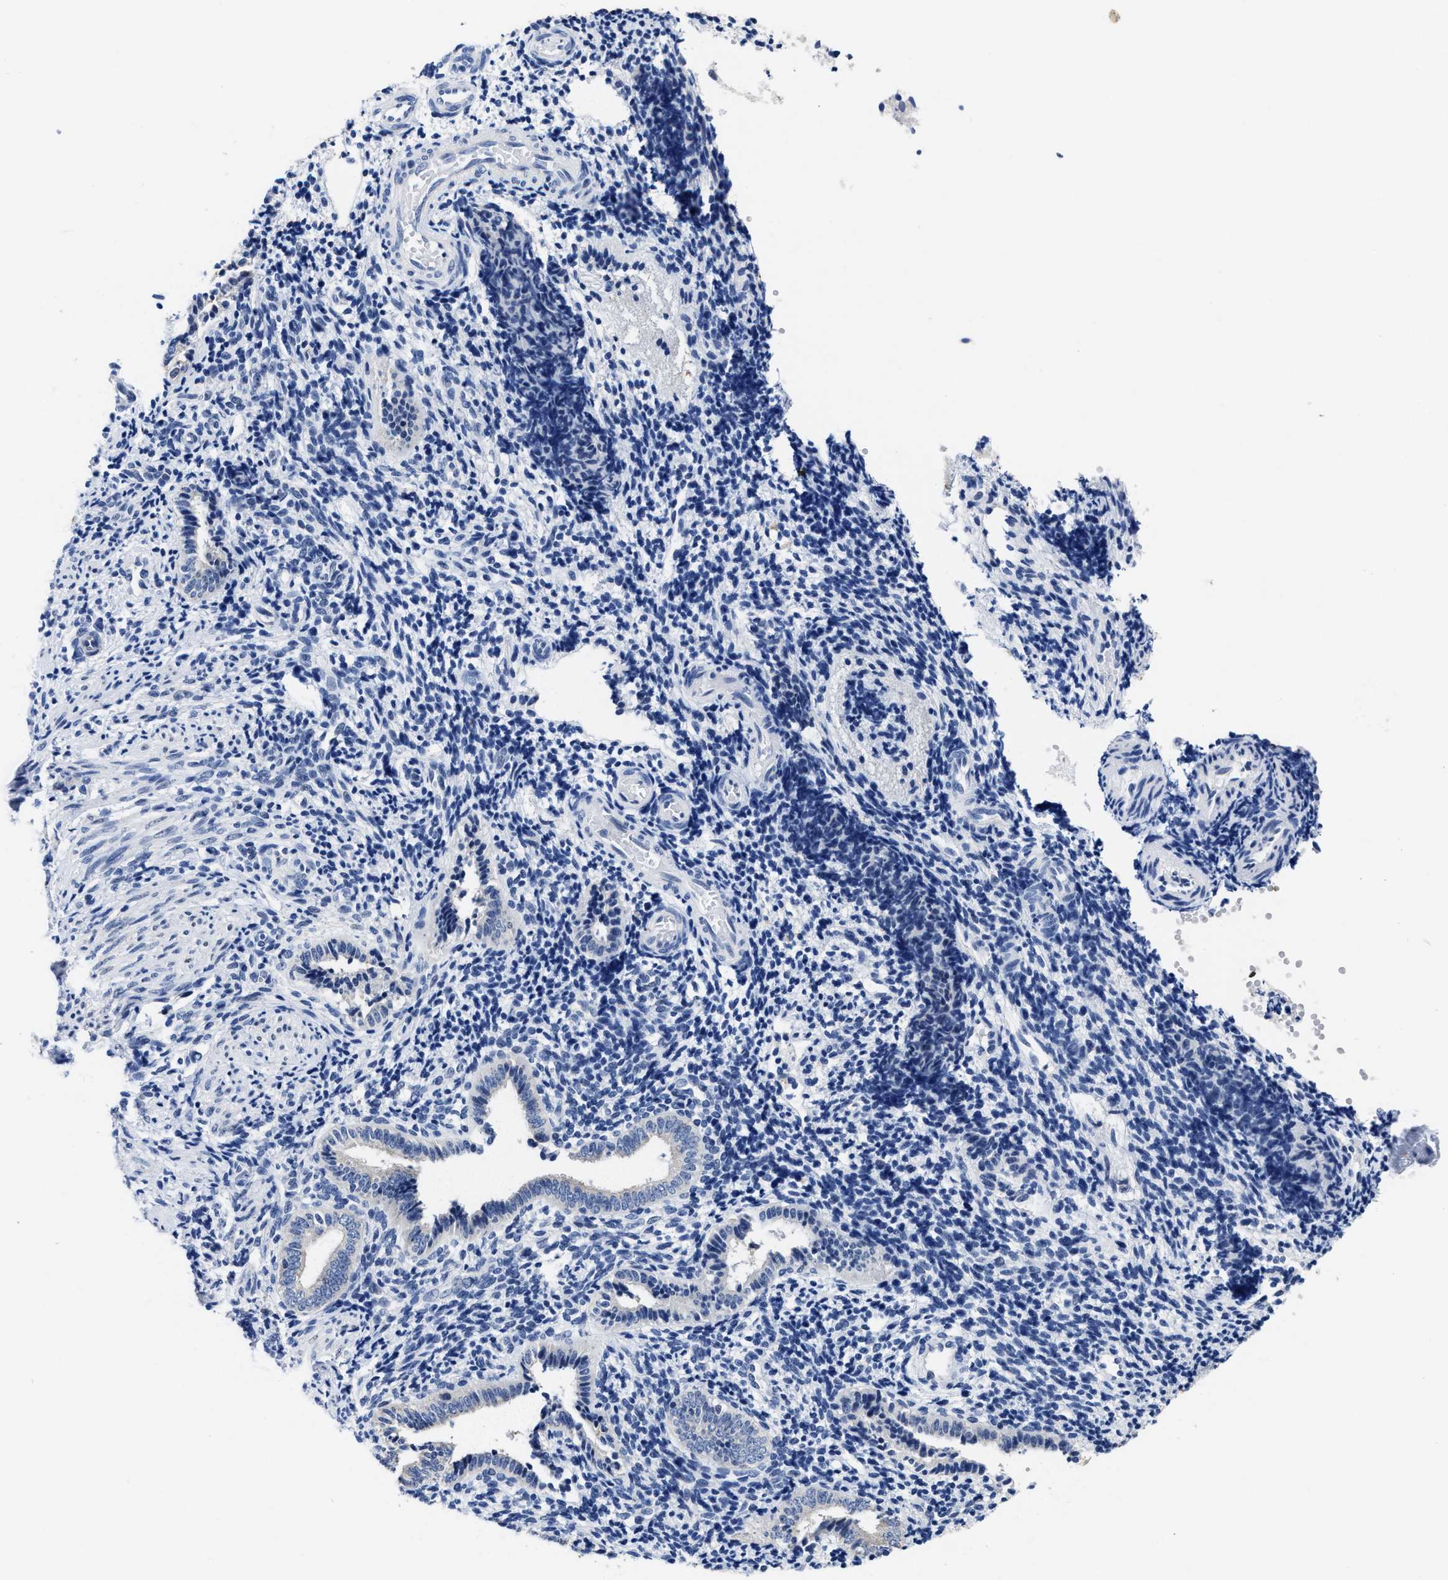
{"staining": {"intensity": "negative", "quantity": "none", "location": "none"}, "tissue": "endometrium", "cell_type": "Cells in endometrial stroma", "image_type": "normal", "snomed": [{"axis": "morphology", "description": "Normal tissue, NOS"}, {"axis": "topography", "description": "Uterus"}, {"axis": "topography", "description": "Endometrium"}], "caption": "Immunohistochemistry micrograph of unremarkable endometrium stained for a protein (brown), which demonstrates no staining in cells in endometrial stroma.", "gene": "HOOK1", "patient": {"sex": "female", "age": 33}}